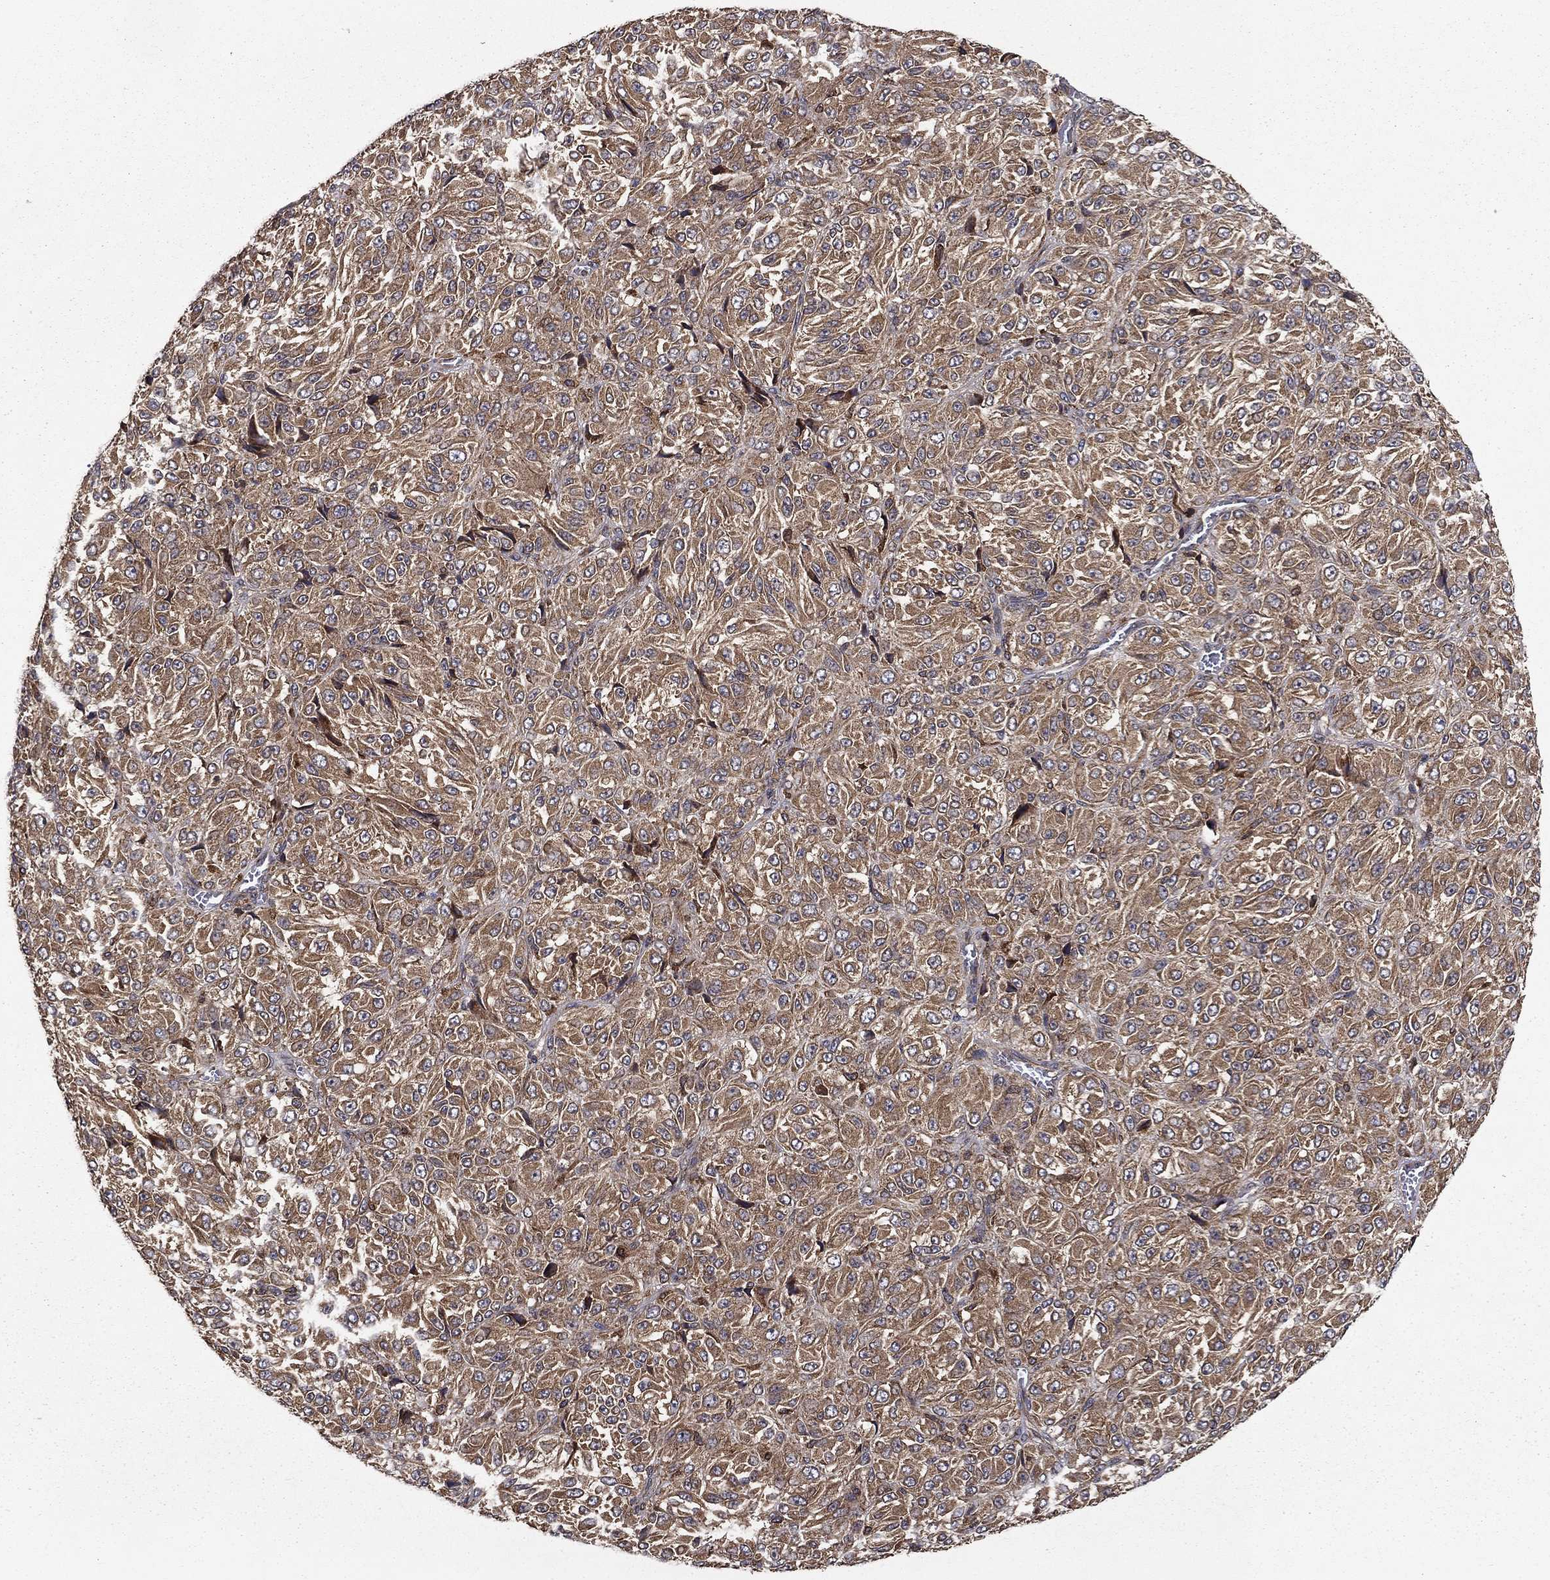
{"staining": {"intensity": "moderate", "quantity": "25%-75%", "location": "cytoplasmic/membranous"}, "tissue": "melanoma", "cell_type": "Tumor cells", "image_type": "cancer", "snomed": [{"axis": "morphology", "description": "Malignant melanoma, Metastatic site"}, {"axis": "topography", "description": "Brain"}], "caption": "Melanoma stained with immunohistochemistry (IHC) shows moderate cytoplasmic/membranous expression in approximately 25%-75% of tumor cells.", "gene": "BABAM2", "patient": {"sex": "female", "age": 56}}